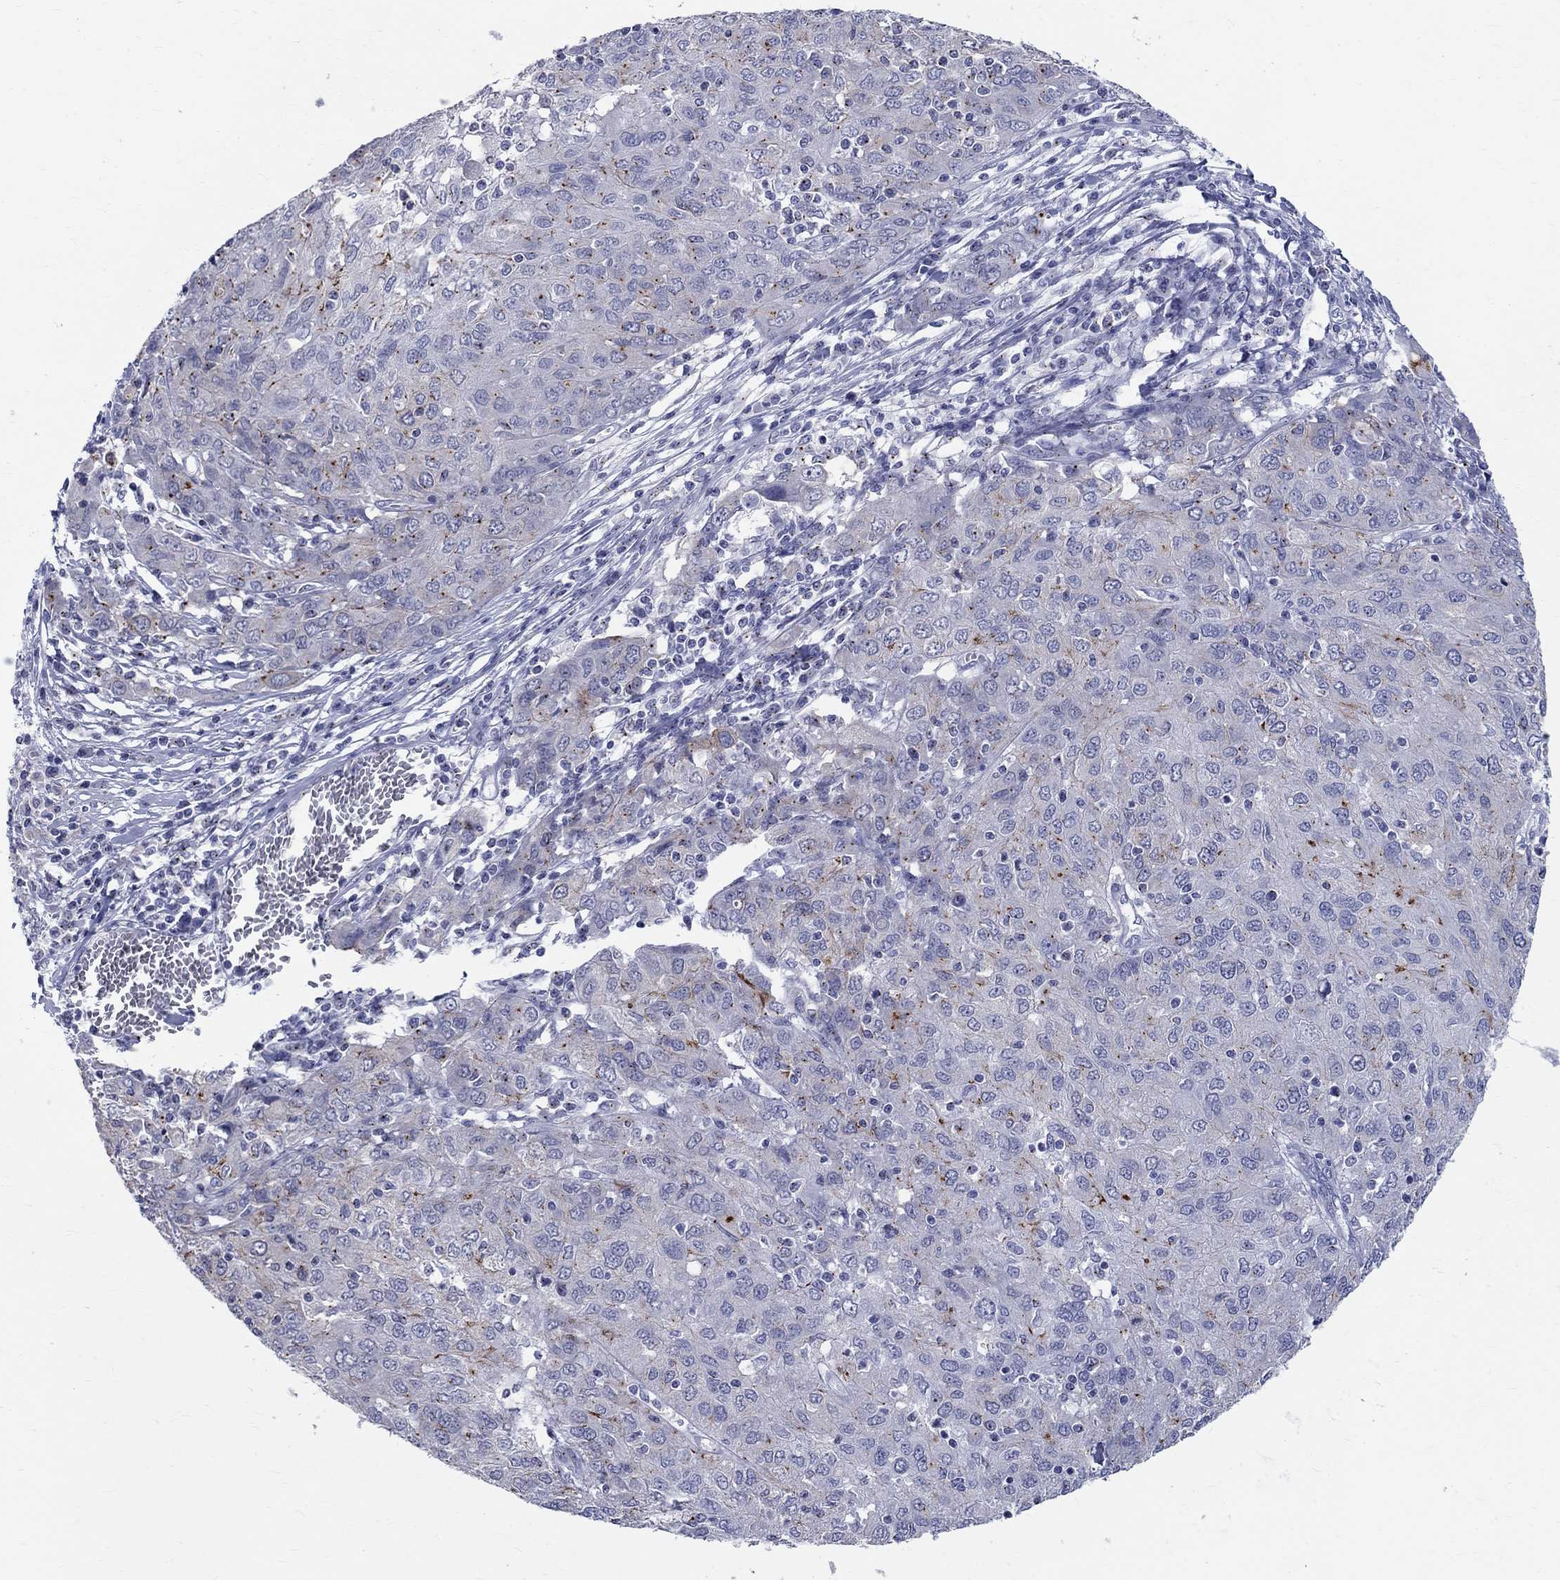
{"staining": {"intensity": "negative", "quantity": "none", "location": "none"}, "tissue": "ovarian cancer", "cell_type": "Tumor cells", "image_type": "cancer", "snomed": [{"axis": "morphology", "description": "Carcinoma, endometroid"}, {"axis": "topography", "description": "Ovary"}], "caption": "High power microscopy image of an immunohistochemistry (IHC) micrograph of ovarian cancer, revealing no significant staining in tumor cells. (DAB (3,3'-diaminobenzidine) IHC with hematoxylin counter stain).", "gene": "CEP43", "patient": {"sex": "female", "age": 50}}